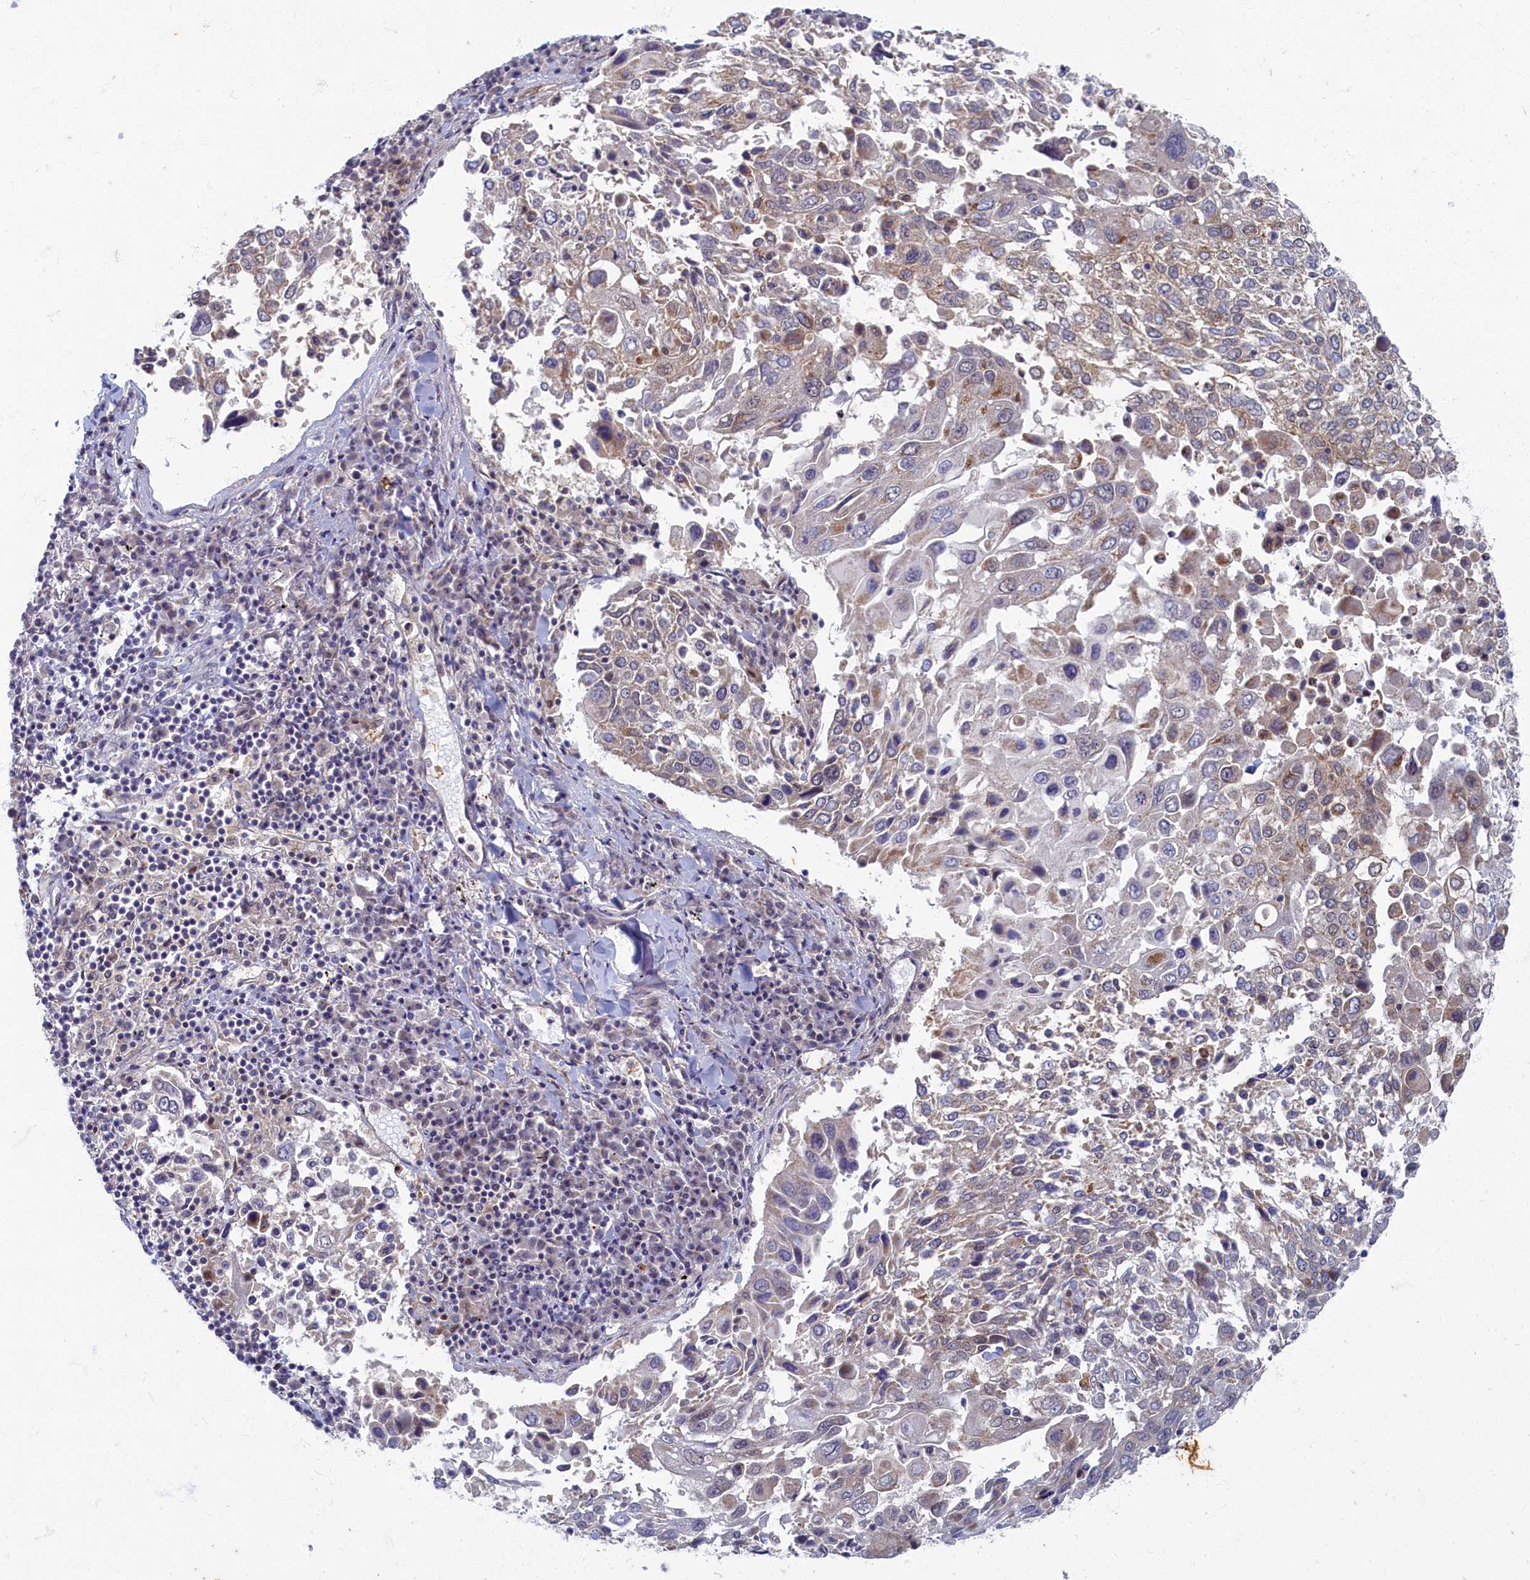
{"staining": {"intensity": "weak", "quantity": "<25%", "location": "cytoplasmic/membranous"}, "tissue": "lung cancer", "cell_type": "Tumor cells", "image_type": "cancer", "snomed": [{"axis": "morphology", "description": "Squamous cell carcinoma, NOS"}, {"axis": "topography", "description": "Lung"}], "caption": "High magnification brightfield microscopy of lung cancer (squamous cell carcinoma) stained with DAB (3,3'-diaminobenzidine) (brown) and counterstained with hematoxylin (blue): tumor cells show no significant expression.", "gene": "WDR59", "patient": {"sex": "male", "age": 65}}